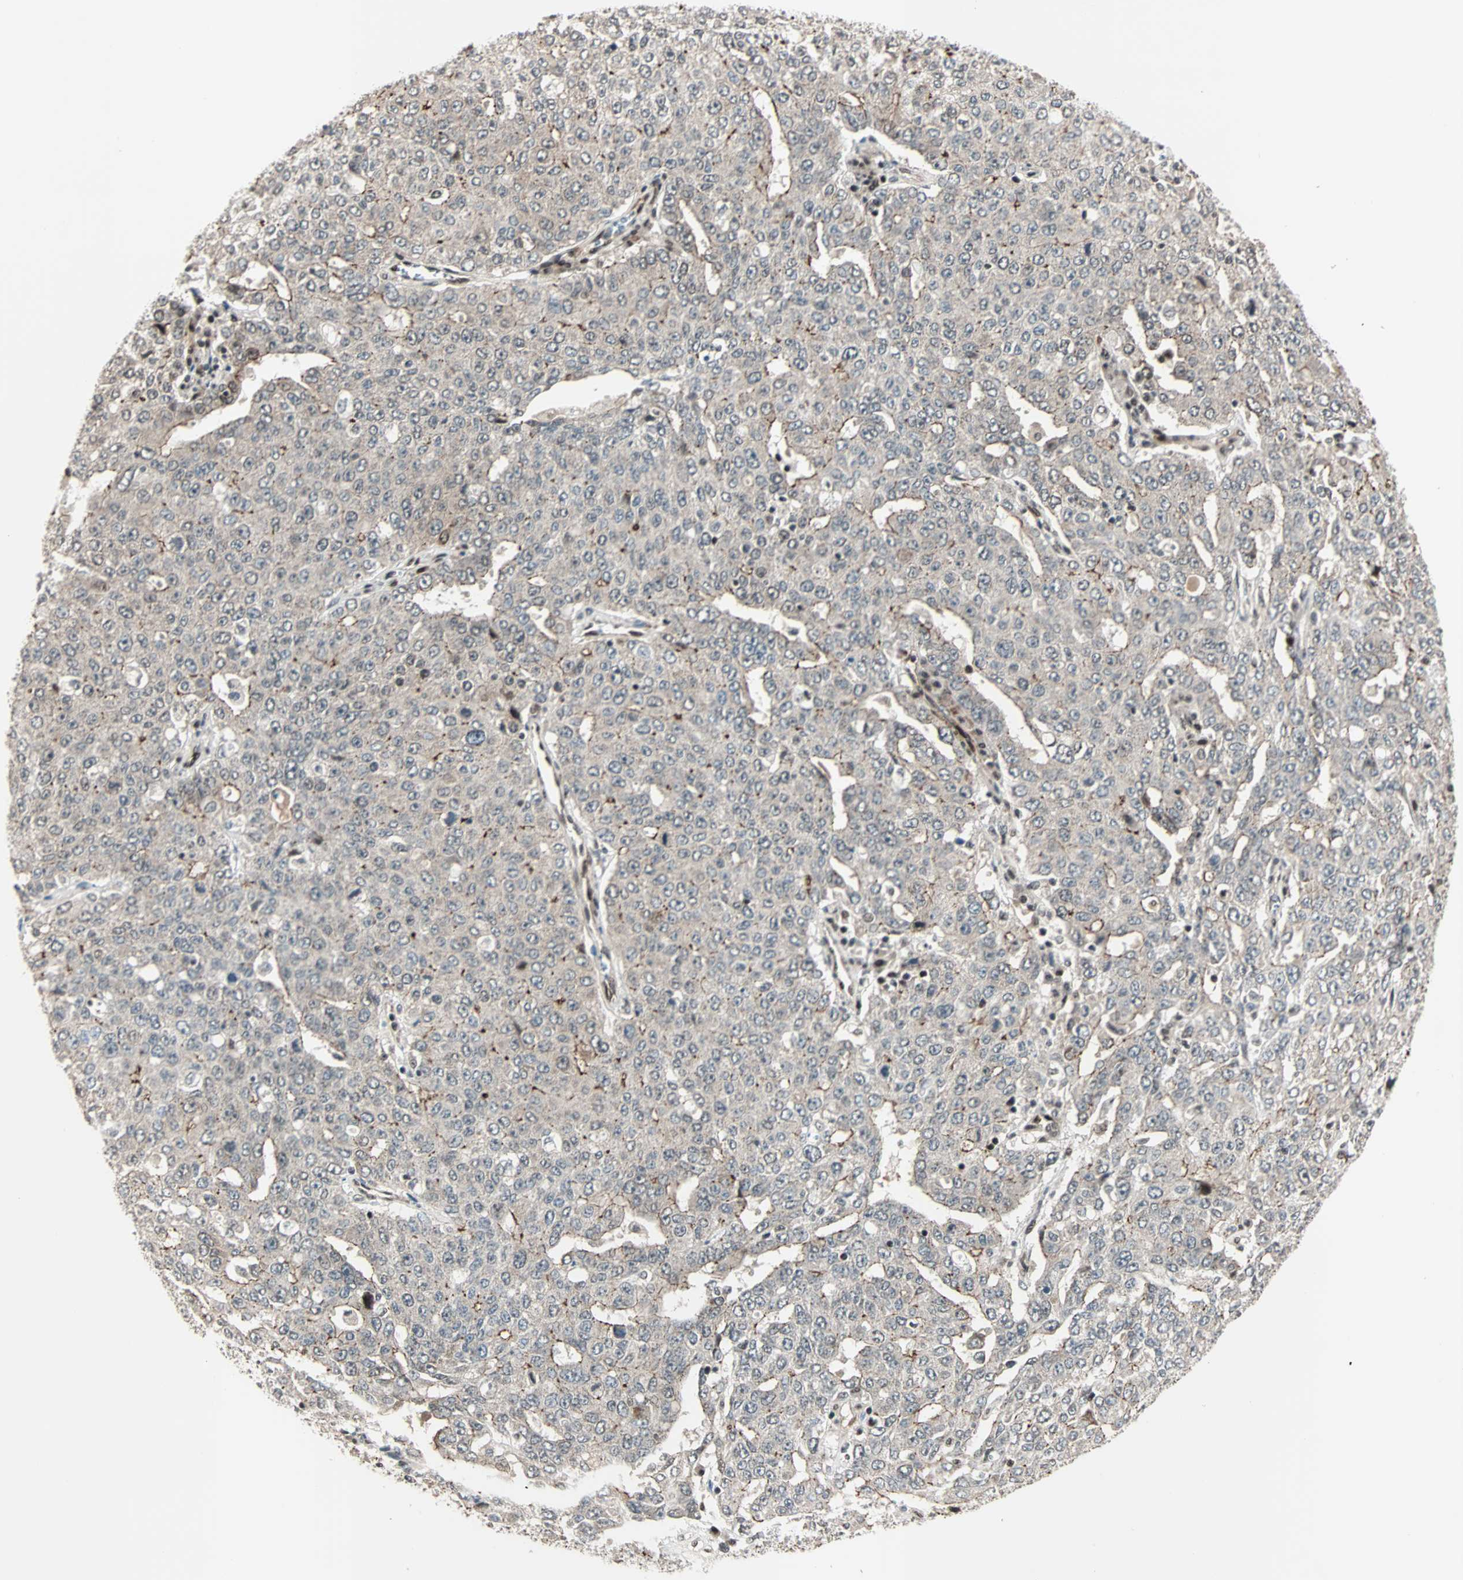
{"staining": {"intensity": "moderate", "quantity": "<25%", "location": "cytoplasmic/membranous"}, "tissue": "ovarian cancer", "cell_type": "Tumor cells", "image_type": "cancer", "snomed": [{"axis": "morphology", "description": "Carcinoma, endometroid"}, {"axis": "topography", "description": "Ovary"}], "caption": "Immunohistochemical staining of human ovarian cancer (endometroid carcinoma) displays moderate cytoplasmic/membranous protein staining in about <25% of tumor cells.", "gene": "CBX4", "patient": {"sex": "female", "age": 62}}